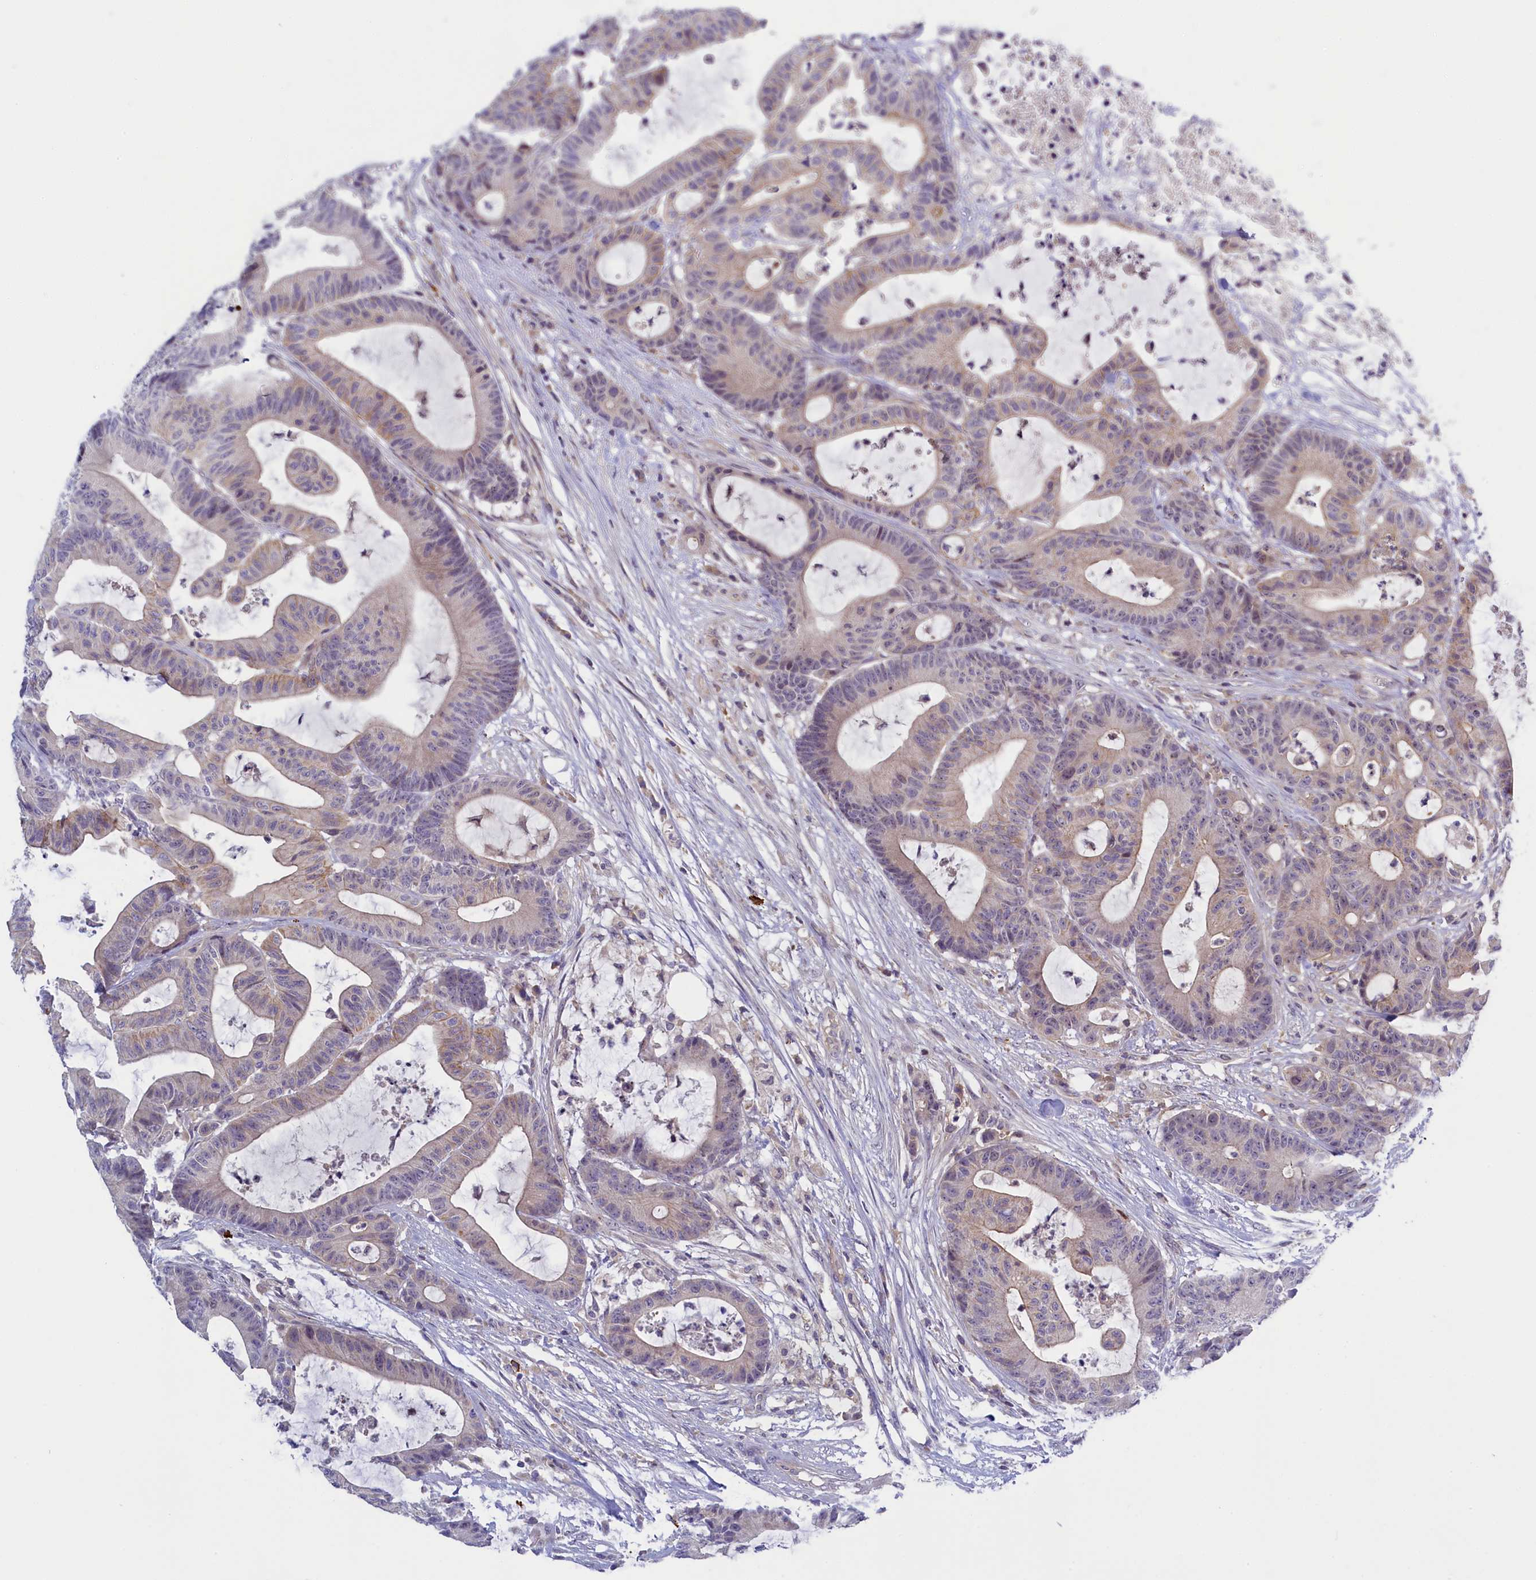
{"staining": {"intensity": "weak", "quantity": "<25%", "location": "cytoplasmic/membranous"}, "tissue": "colorectal cancer", "cell_type": "Tumor cells", "image_type": "cancer", "snomed": [{"axis": "morphology", "description": "Adenocarcinoma, NOS"}, {"axis": "topography", "description": "Colon"}], "caption": "The image shows no significant positivity in tumor cells of colorectal cancer.", "gene": "CCL23", "patient": {"sex": "female", "age": 84}}